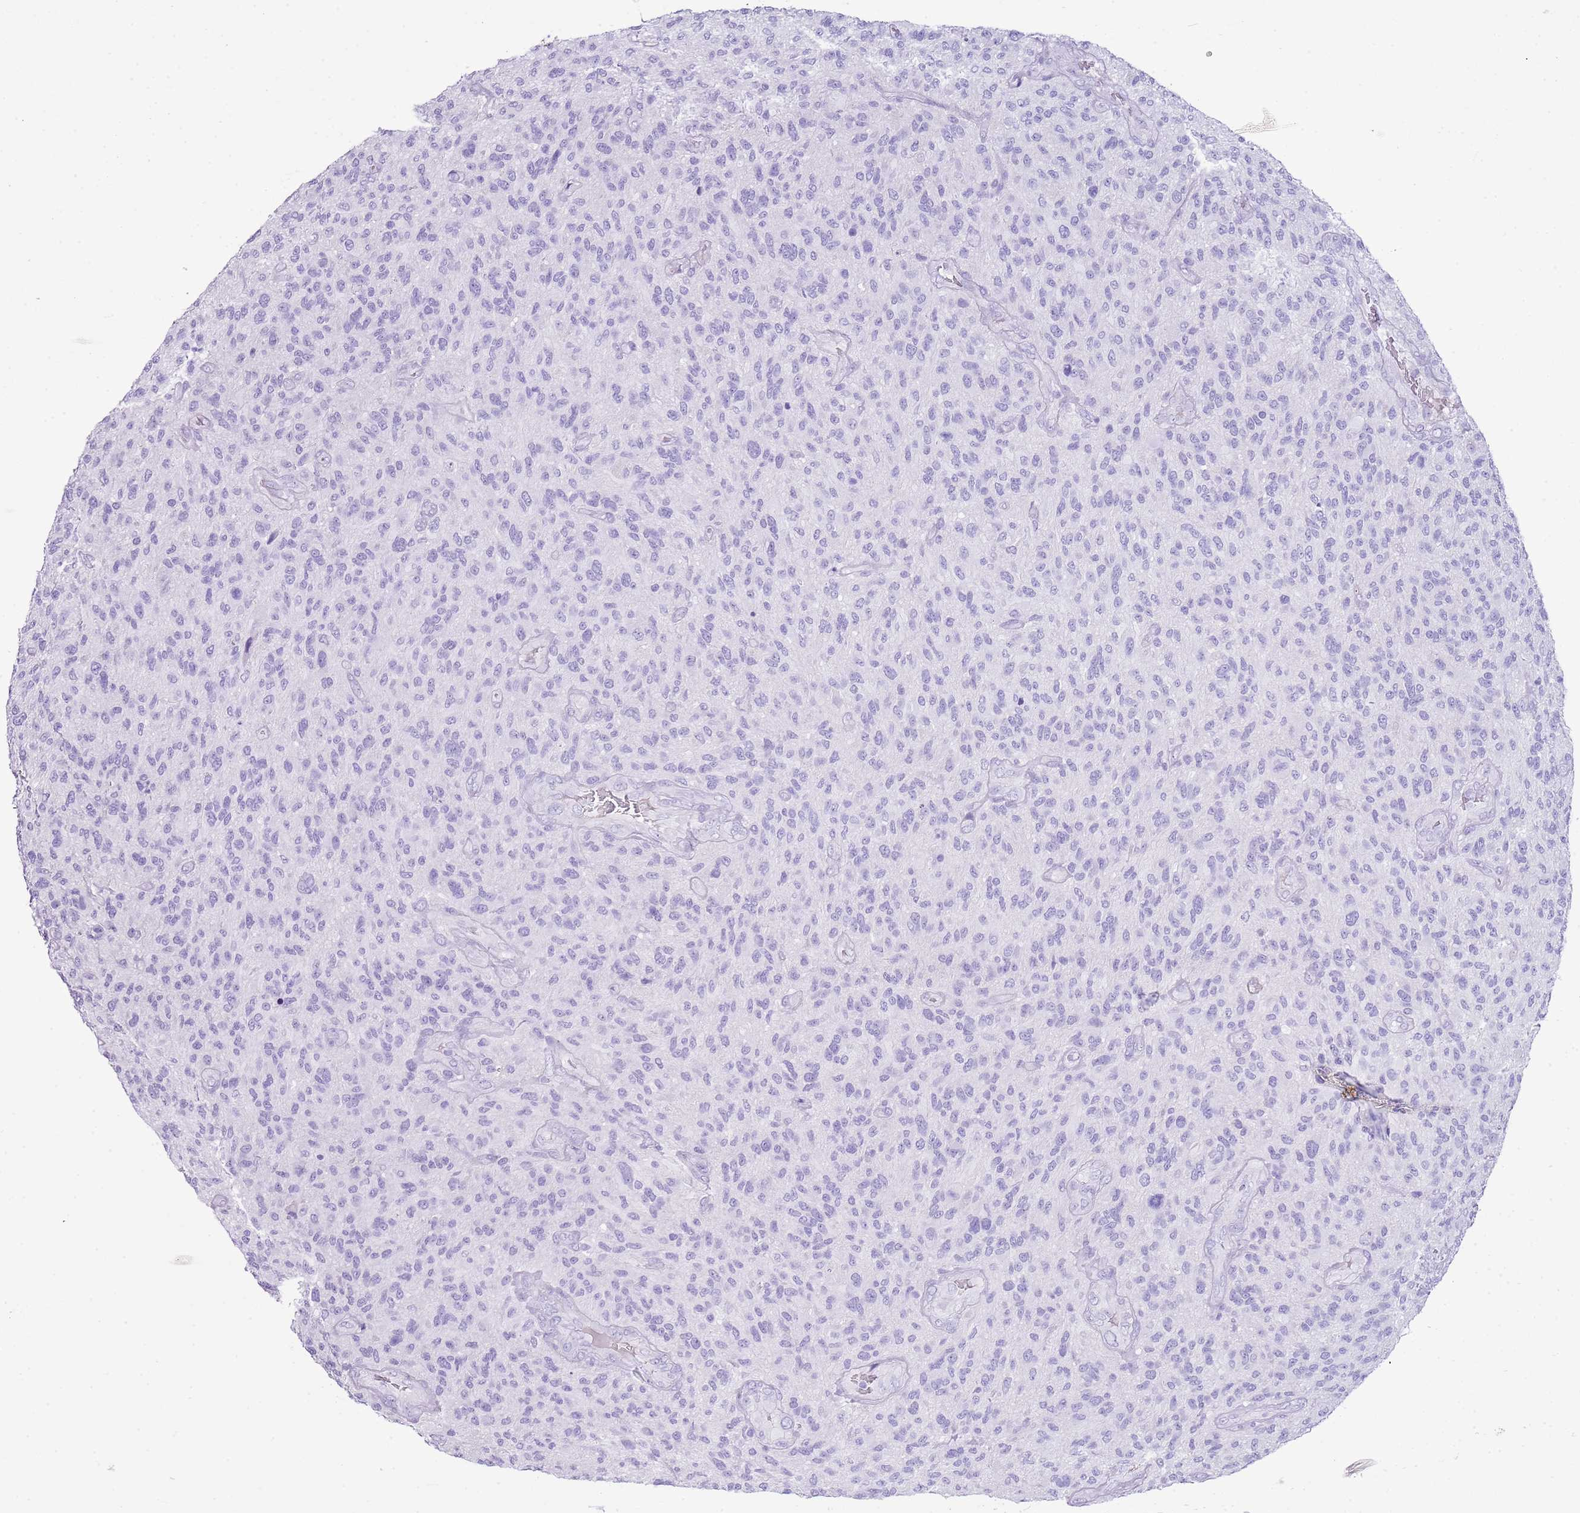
{"staining": {"intensity": "negative", "quantity": "none", "location": "none"}, "tissue": "glioma", "cell_type": "Tumor cells", "image_type": "cancer", "snomed": [{"axis": "morphology", "description": "Glioma, malignant, High grade"}, {"axis": "topography", "description": "Brain"}], "caption": "DAB (3,3'-diaminobenzidine) immunohistochemical staining of human malignant high-grade glioma demonstrates no significant expression in tumor cells.", "gene": "IGKV3D-11", "patient": {"sex": "male", "age": 47}}